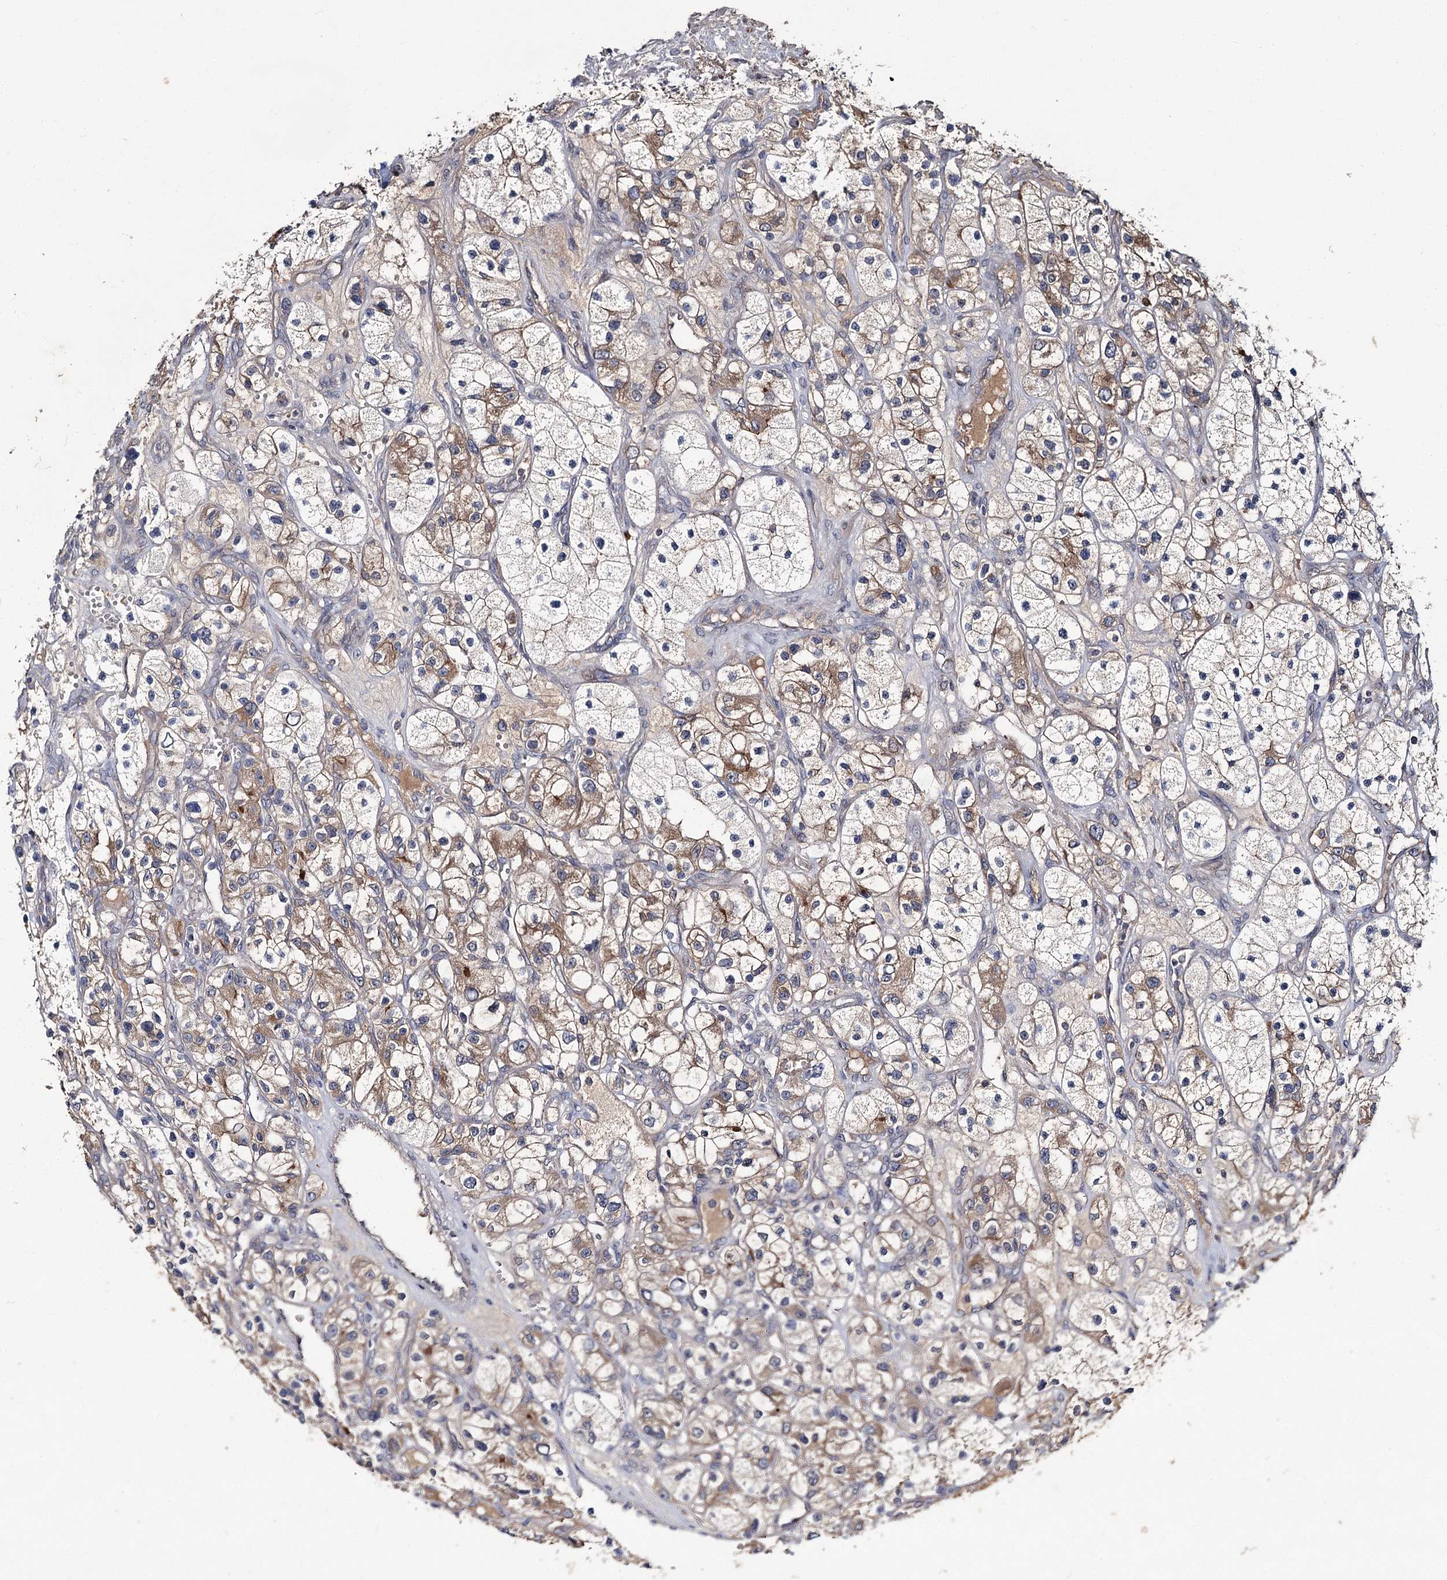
{"staining": {"intensity": "moderate", "quantity": "25%-75%", "location": "cytoplasmic/membranous"}, "tissue": "renal cancer", "cell_type": "Tumor cells", "image_type": "cancer", "snomed": [{"axis": "morphology", "description": "Adenocarcinoma, NOS"}, {"axis": "topography", "description": "Kidney"}], "caption": "About 25%-75% of tumor cells in renal adenocarcinoma exhibit moderate cytoplasmic/membranous protein positivity as visualized by brown immunohistochemical staining.", "gene": "MFN1", "patient": {"sex": "female", "age": 57}}